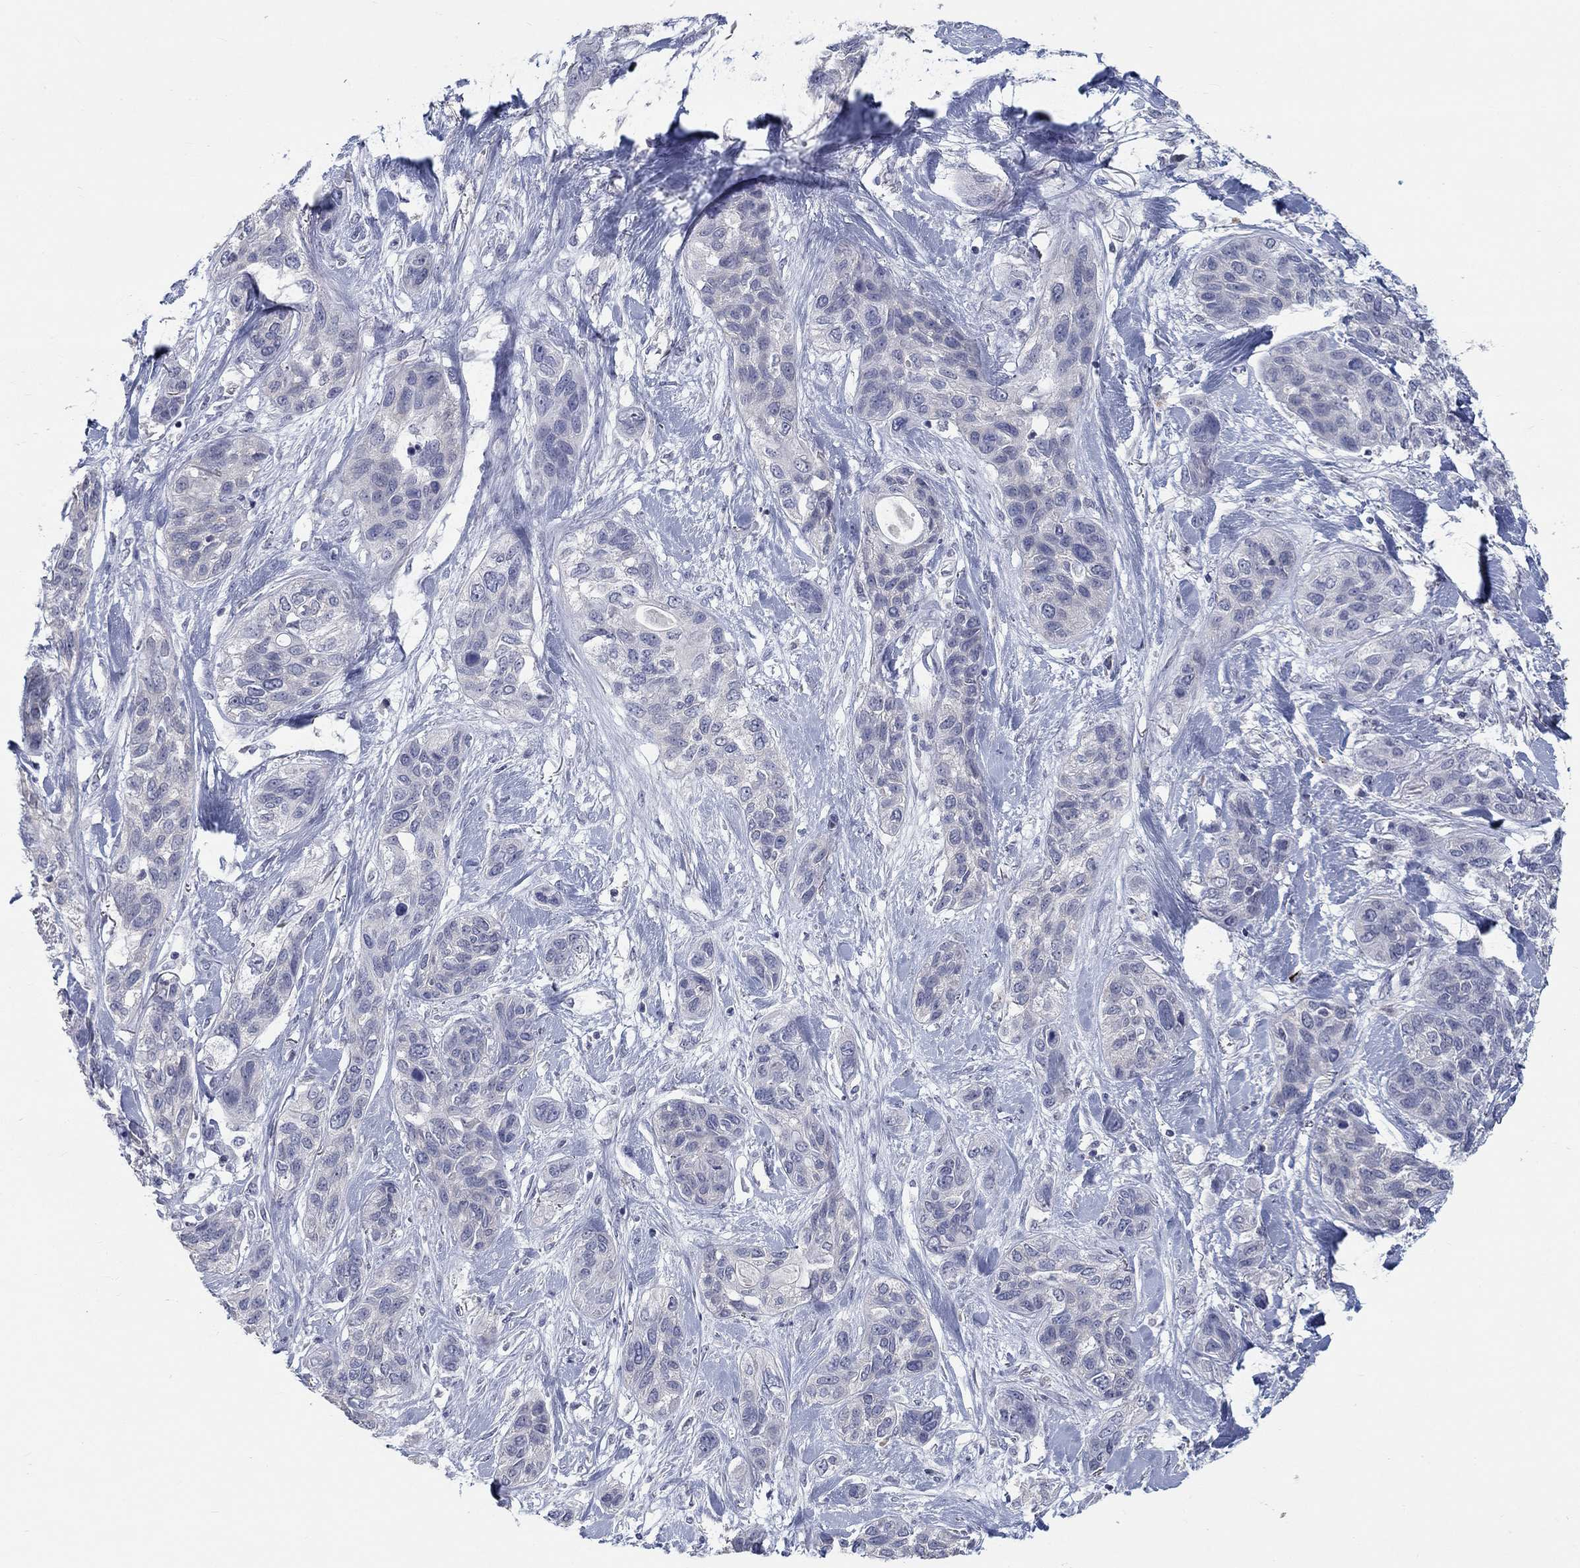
{"staining": {"intensity": "negative", "quantity": "none", "location": "none"}, "tissue": "lung cancer", "cell_type": "Tumor cells", "image_type": "cancer", "snomed": [{"axis": "morphology", "description": "Squamous cell carcinoma, NOS"}, {"axis": "topography", "description": "Lung"}], "caption": "There is no significant expression in tumor cells of lung cancer (squamous cell carcinoma).", "gene": "MTSS2", "patient": {"sex": "female", "age": 70}}